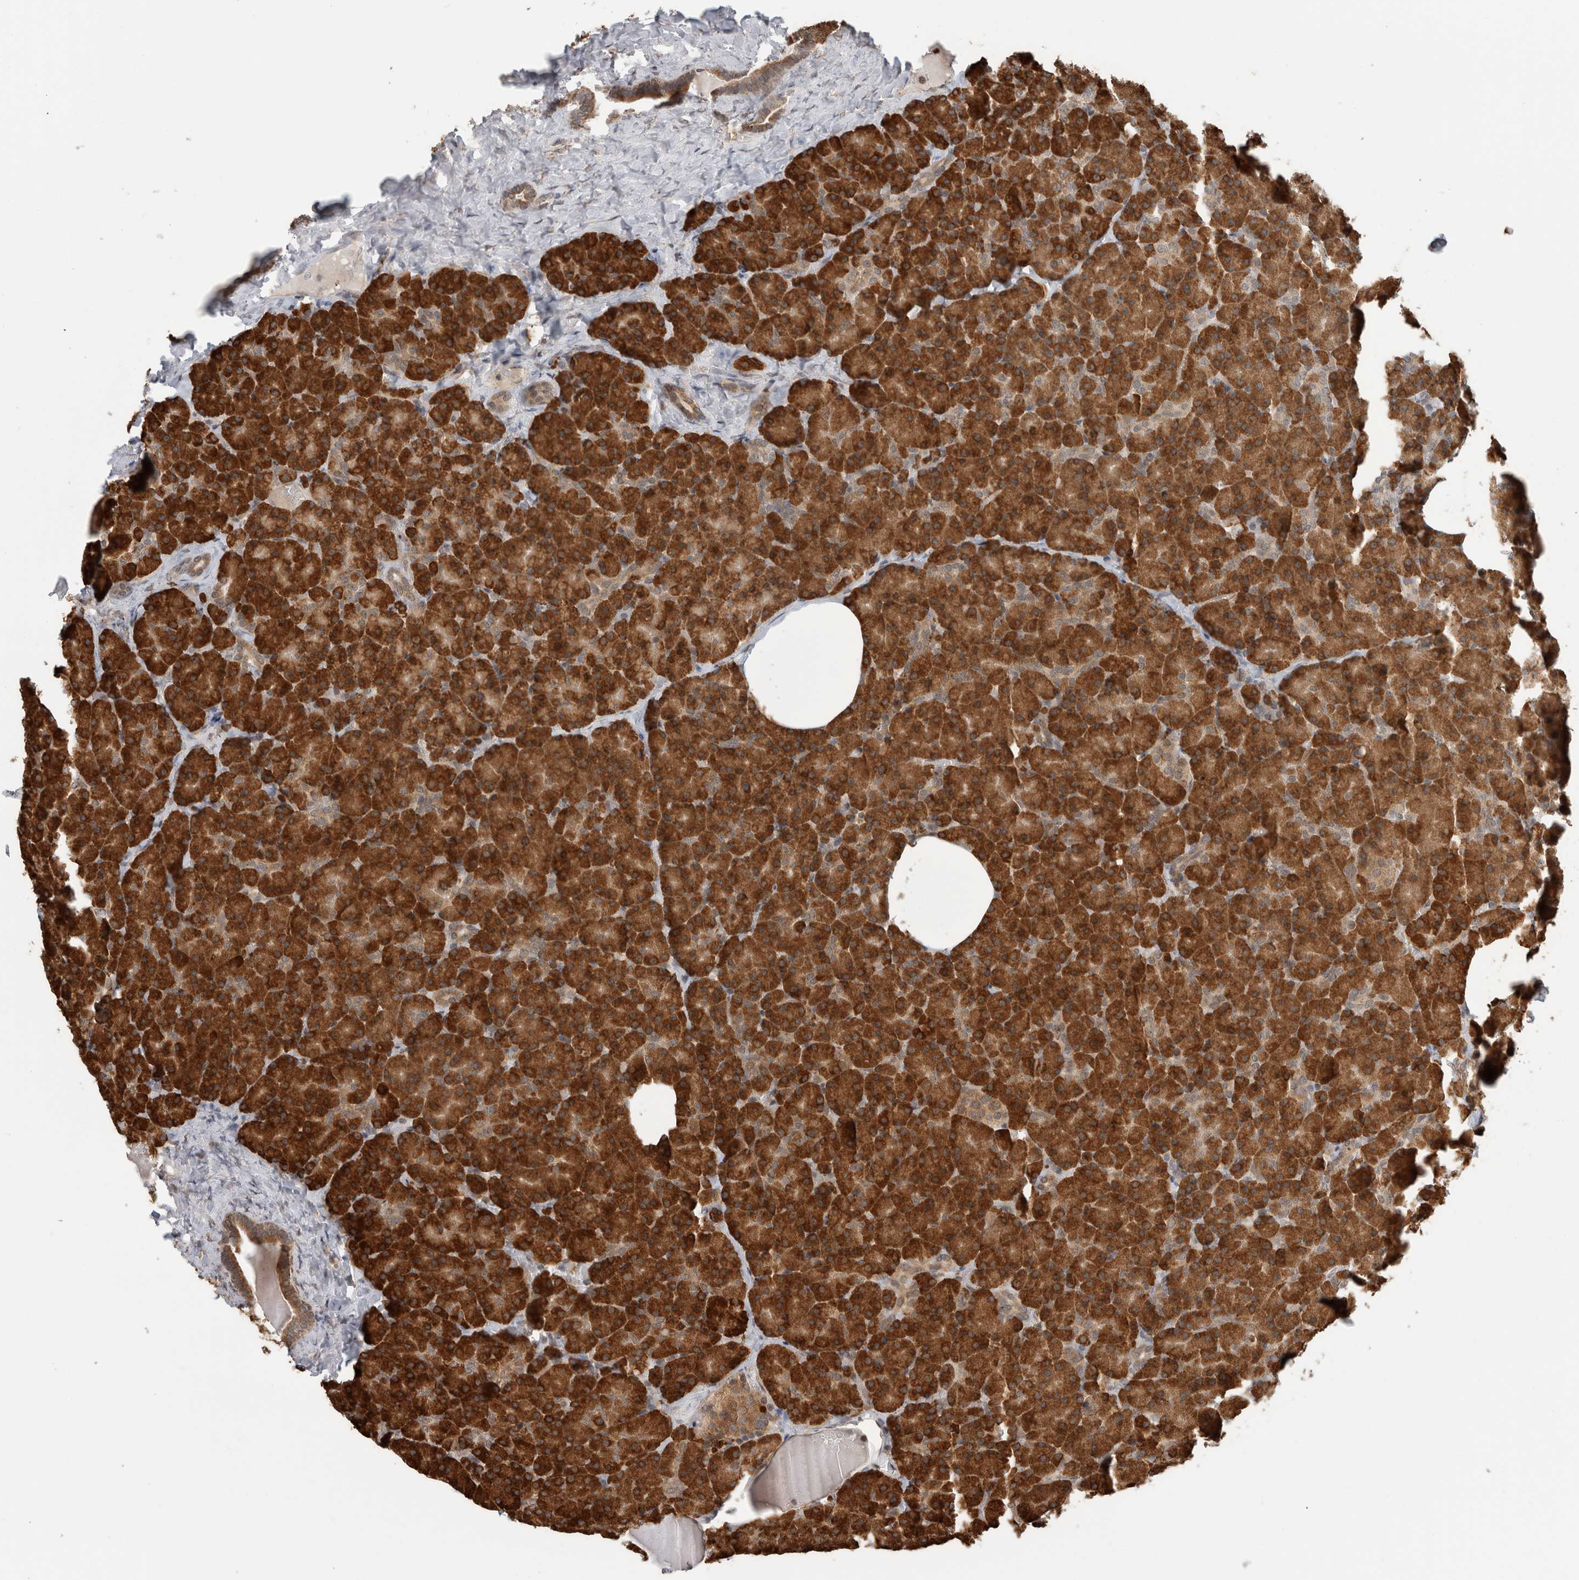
{"staining": {"intensity": "strong", "quantity": ">75%", "location": "cytoplasmic/membranous"}, "tissue": "pancreas", "cell_type": "Exocrine glandular cells", "image_type": "normal", "snomed": [{"axis": "morphology", "description": "Normal tissue, NOS"}, {"axis": "morphology", "description": "Carcinoid, malignant, NOS"}, {"axis": "topography", "description": "Pancreas"}], "caption": "High-power microscopy captured an IHC micrograph of unremarkable pancreas, revealing strong cytoplasmic/membranous positivity in approximately >75% of exocrine glandular cells. (Brightfield microscopy of DAB IHC at high magnification).", "gene": "MS4A7", "patient": {"sex": "female", "age": 35}}